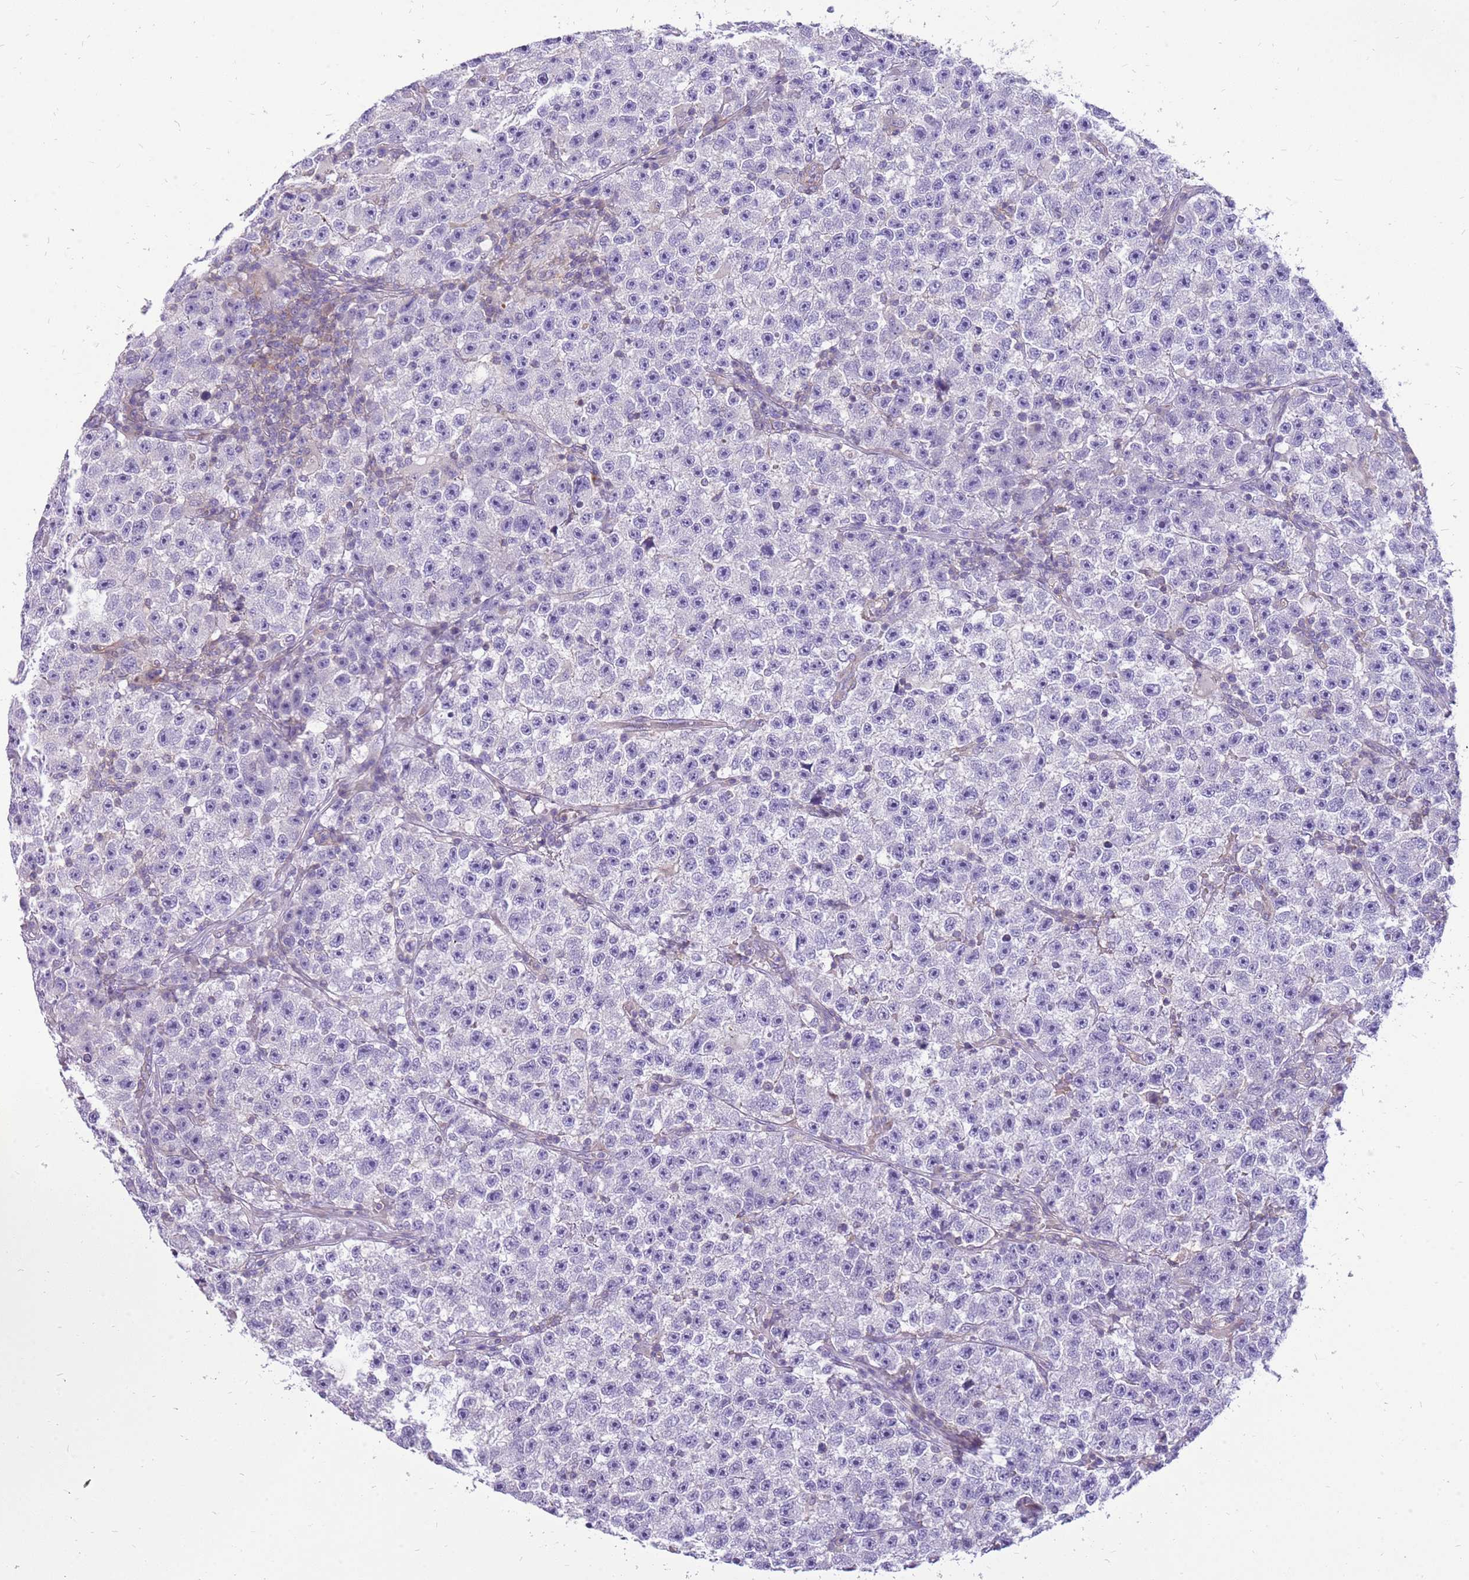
{"staining": {"intensity": "negative", "quantity": "none", "location": "none"}, "tissue": "testis cancer", "cell_type": "Tumor cells", "image_type": "cancer", "snomed": [{"axis": "morphology", "description": "Seminoma, NOS"}, {"axis": "topography", "description": "Testis"}], "caption": "IHC of testis cancer demonstrates no staining in tumor cells.", "gene": "WDR90", "patient": {"sex": "male", "age": 22}}